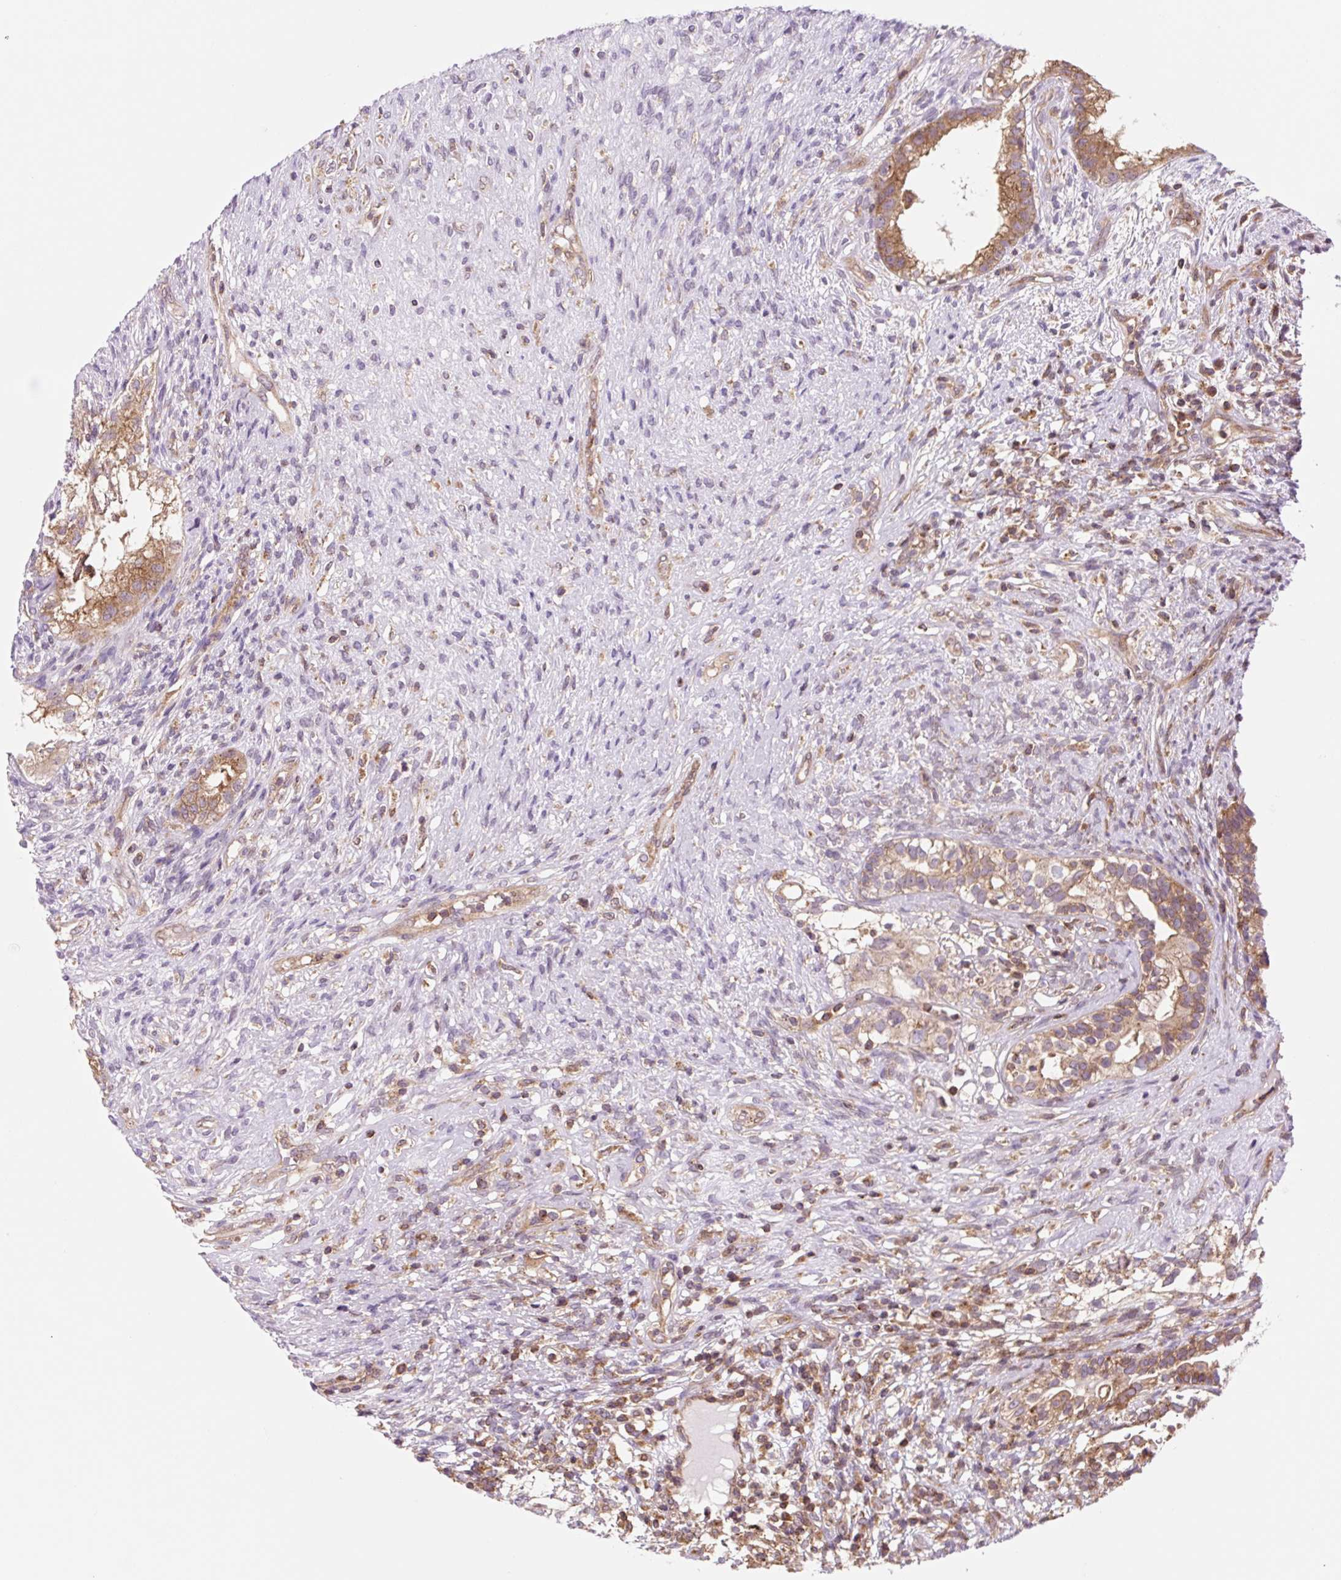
{"staining": {"intensity": "moderate", "quantity": ">75%", "location": "cytoplasmic/membranous"}, "tissue": "testis cancer", "cell_type": "Tumor cells", "image_type": "cancer", "snomed": [{"axis": "morphology", "description": "Seminoma, NOS"}, {"axis": "morphology", "description": "Carcinoma, Embryonal, NOS"}, {"axis": "topography", "description": "Testis"}], "caption": "Testis cancer (seminoma) stained for a protein (brown) reveals moderate cytoplasmic/membranous positive expression in approximately >75% of tumor cells.", "gene": "VPS4A", "patient": {"sex": "male", "age": 41}}